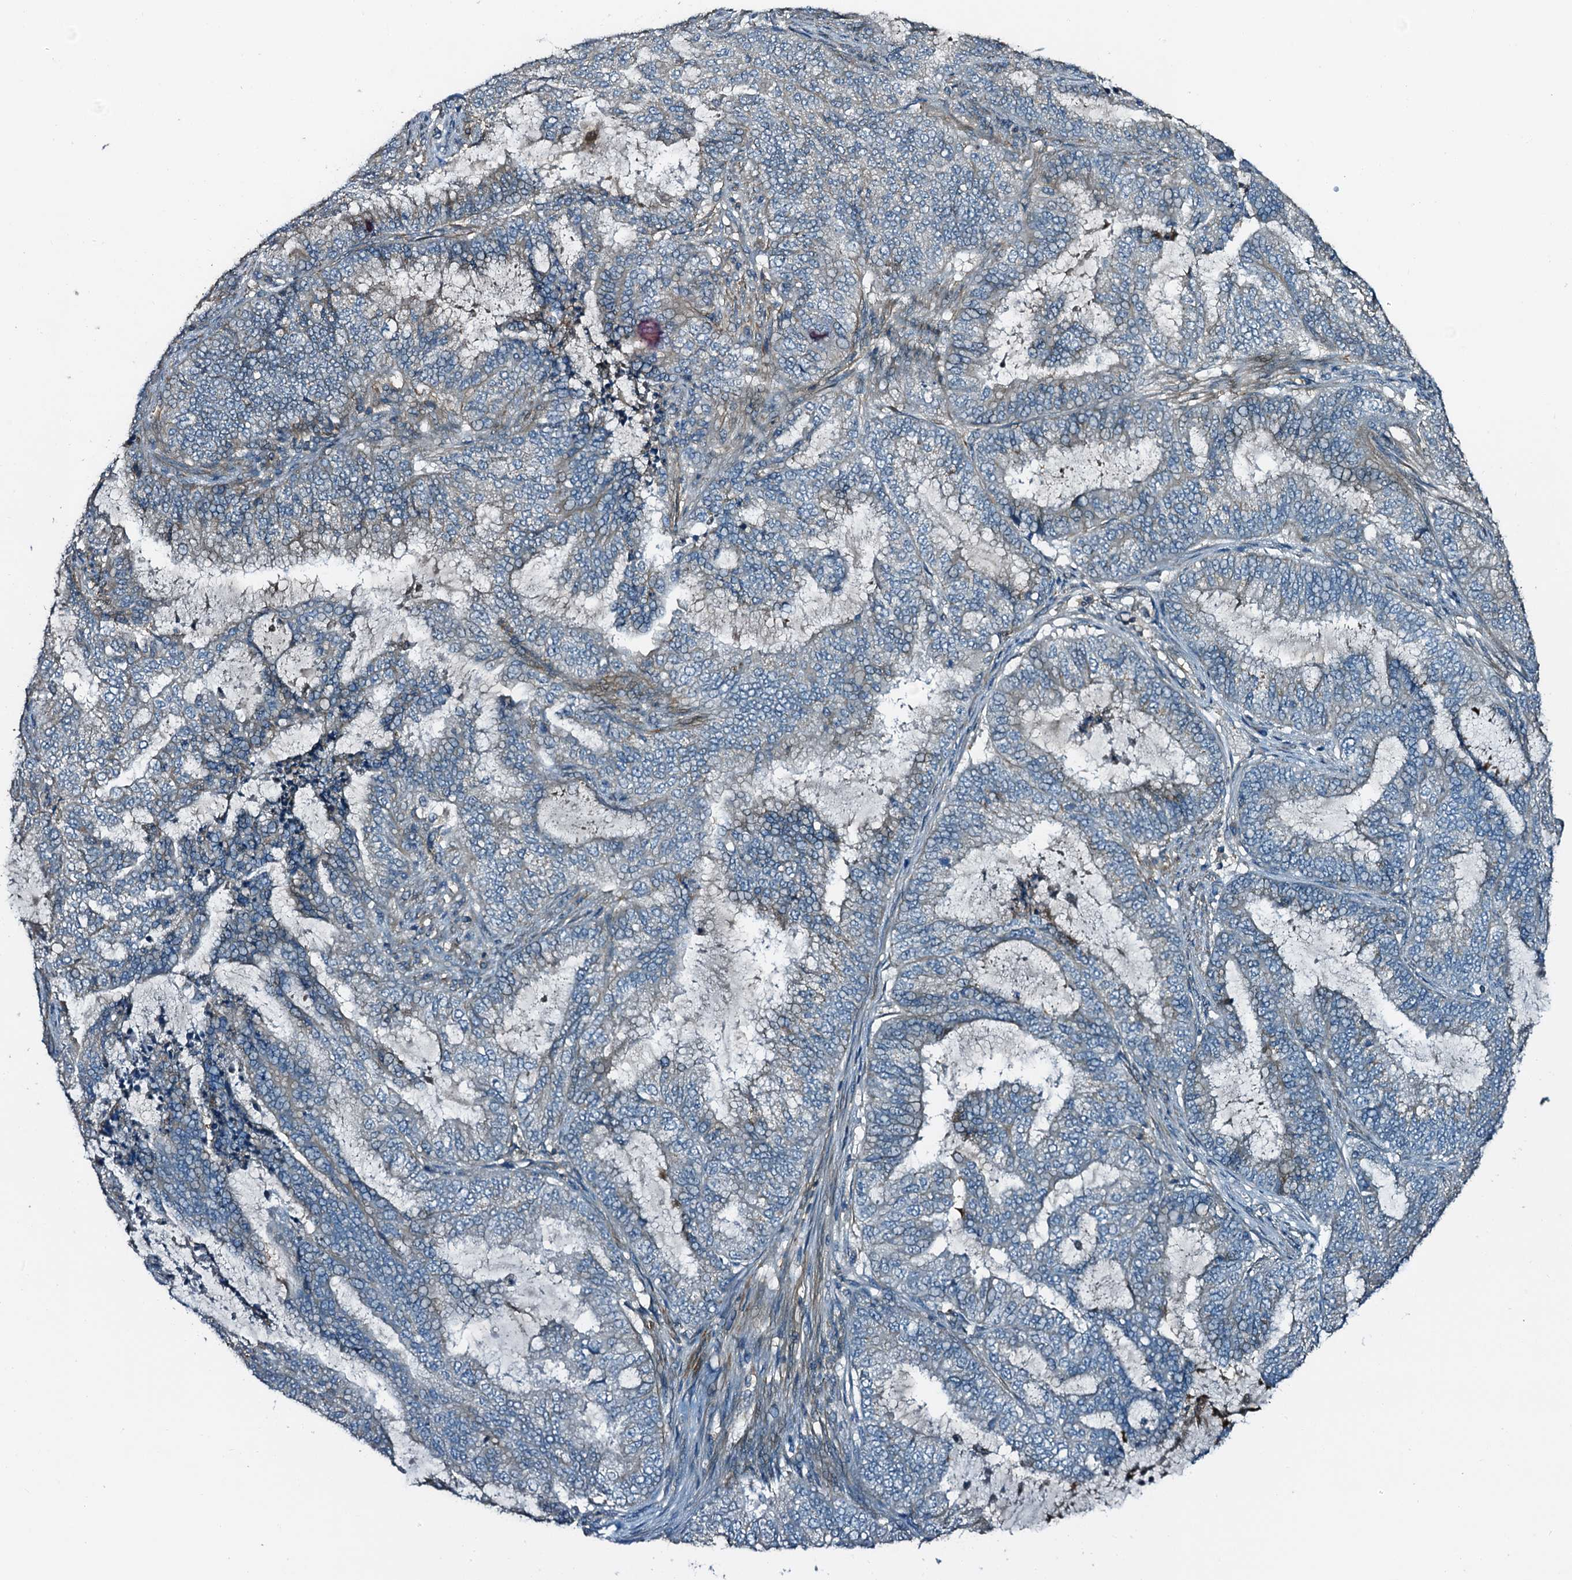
{"staining": {"intensity": "negative", "quantity": "none", "location": "none"}, "tissue": "endometrial cancer", "cell_type": "Tumor cells", "image_type": "cancer", "snomed": [{"axis": "morphology", "description": "Adenocarcinoma, NOS"}, {"axis": "topography", "description": "Endometrium"}], "caption": "A histopathology image of human endometrial adenocarcinoma is negative for staining in tumor cells. (DAB (3,3'-diaminobenzidine) IHC, high magnification).", "gene": "DUOXA1", "patient": {"sex": "female", "age": 51}}